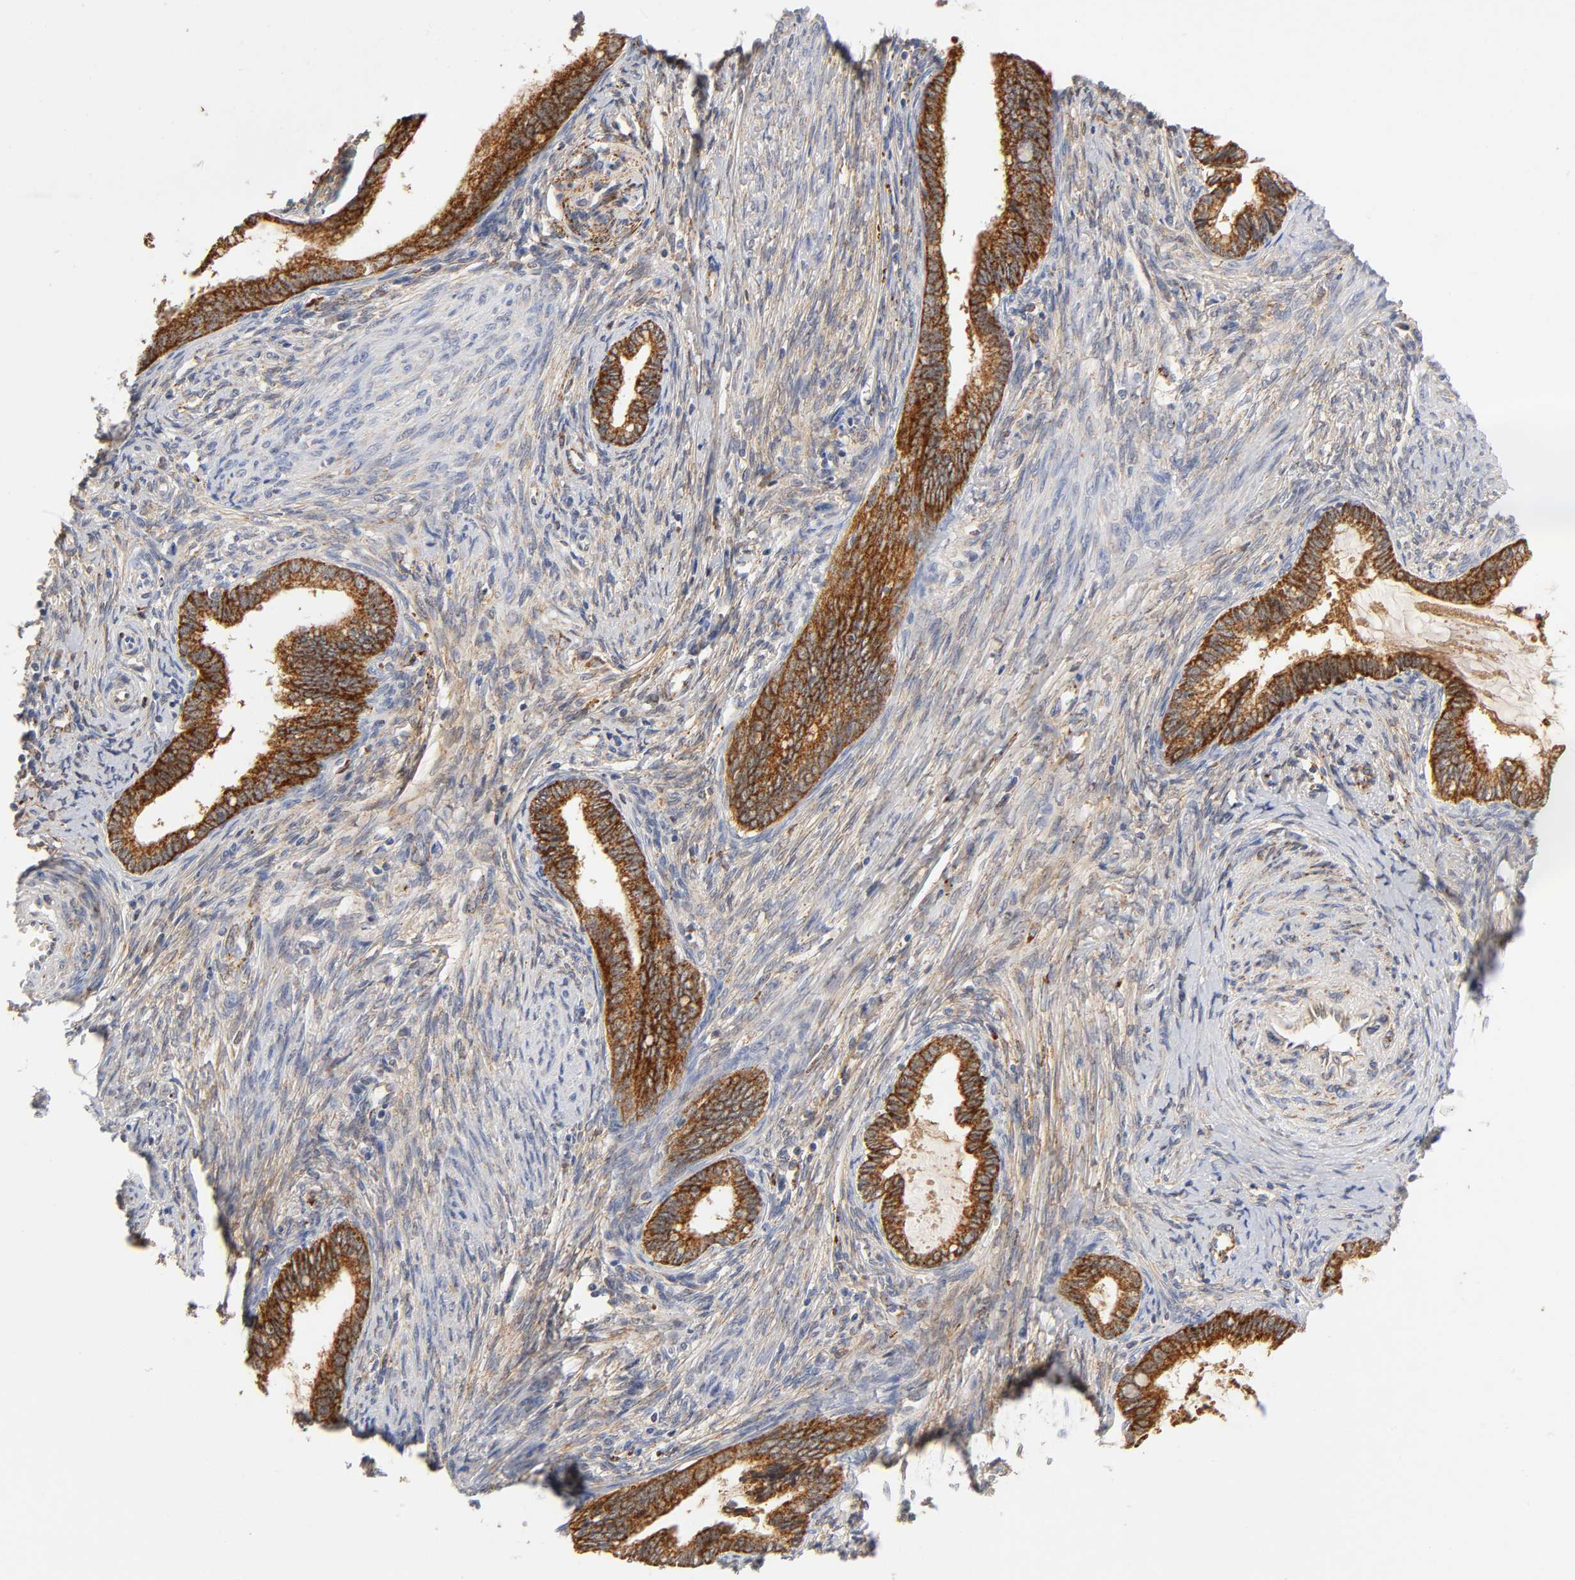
{"staining": {"intensity": "strong", "quantity": ">75%", "location": "cytoplasmic/membranous"}, "tissue": "cervical cancer", "cell_type": "Tumor cells", "image_type": "cancer", "snomed": [{"axis": "morphology", "description": "Adenocarcinoma, NOS"}, {"axis": "topography", "description": "Cervix"}], "caption": "Immunohistochemical staining of cervical cancer (adenocarcinoma) exhibits high levels of strong cytoplasmic/membranous protein expression in about >75% of tumor cells. (DAB (3,3'-diaminobenzidine) = brown stain, brightfield microscopy at high magnification).", "gene": "ISG15", "patient": {"sex": "female", "age": 44}}